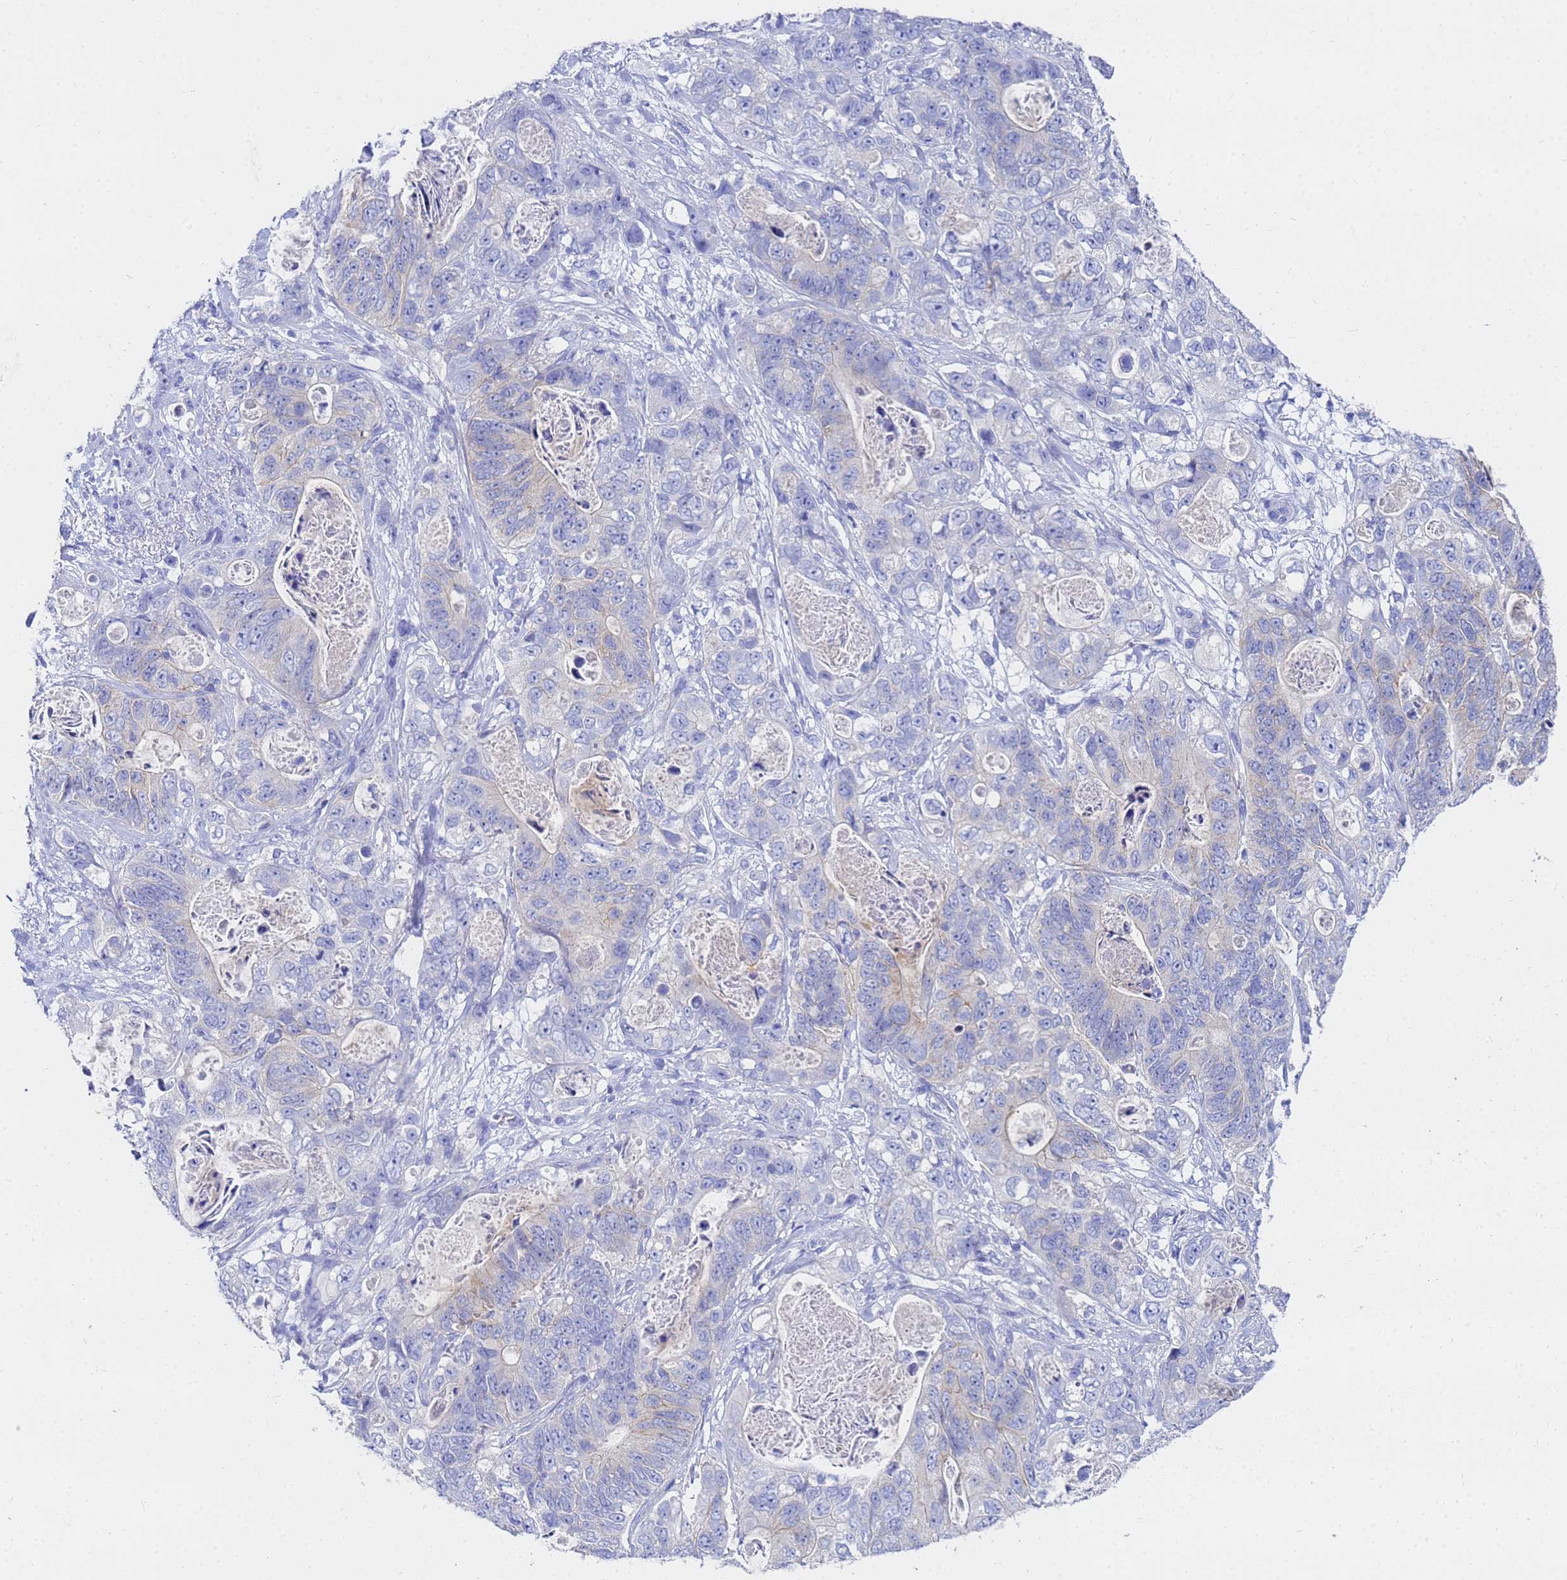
{"staining": {"intensity": "negative", "quantity": "none", "location": "none"}, "tissue": "stomach cancer", "cell_type": "Tumor cells", "image_type": "cancer", "snomed": [{"axis": "morphology", "description": "Normal tissue, NOS"}, {"axis": "morphology", "description": "Adenocarcinoma, NOS"}, {"axis": "topography", "description": "Stomach"}], "caption": "This is a histopathology image of immunohistochemistry staining of stomach cancer (adenocarcinoma), which shows no positivity in tumor cells. (DAB immunohistochemistry visualized using brightfield microscopy, high magnification).", "gene": "C2orf72", "patient": {"sex": "female", "age": 89}}